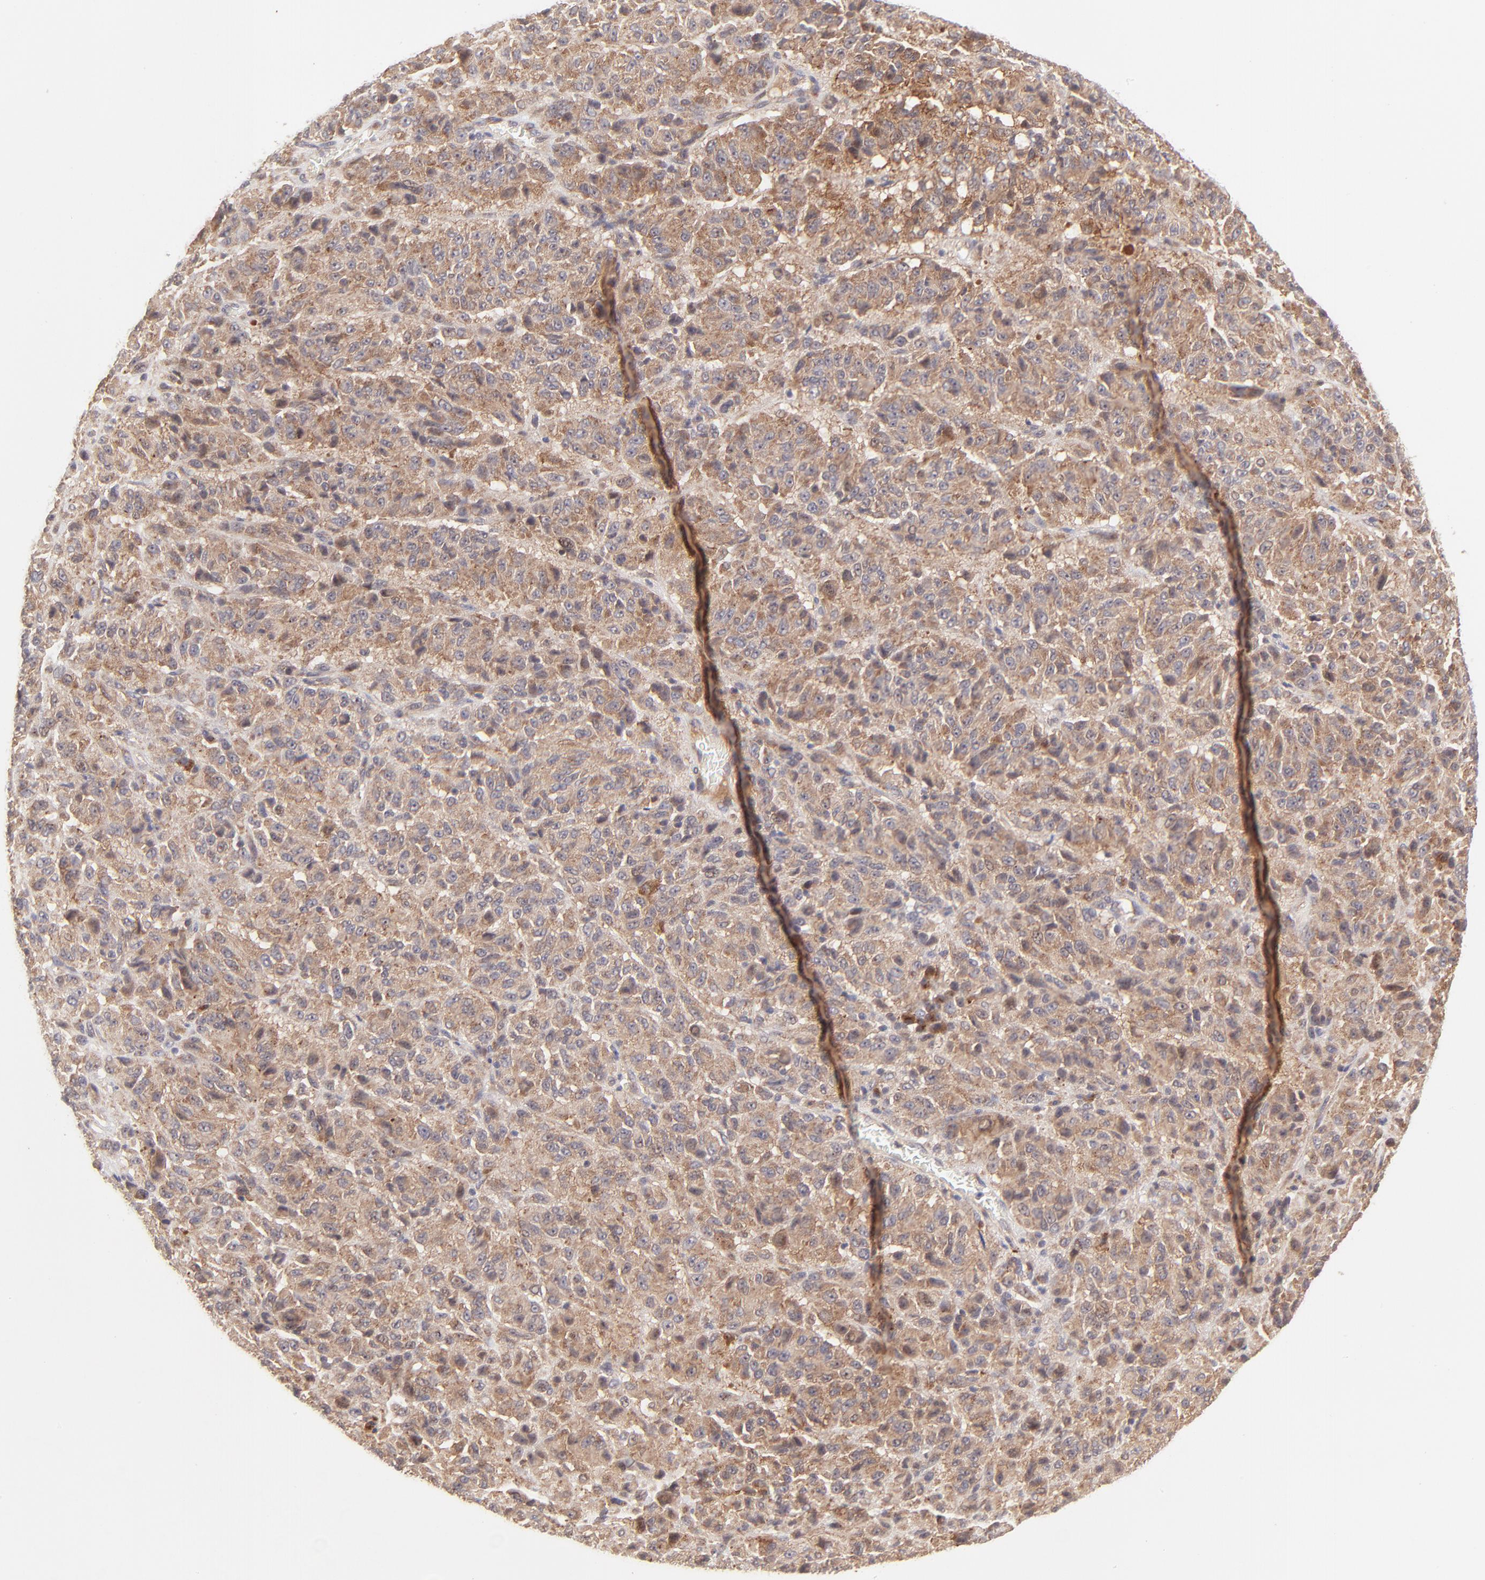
{"staining": {"intensity": "moderate", "quantity": ">75%", "location": "cytoplasmic/membranous"}, "tissue": "melanoma", "cell_type": "Tumor cells", "image_type": "cancer", "snomed": [{"axis": "morphology", "description": "Malignant melanoma, Metastatic site"}, {"axis": "topography", "description": "Lung"}], "caption": "The immunohistochemical stain labels moderate cytoplasmic/membranous expression in tumor cells of malignant melanoma (metastatic site) tissue.", "gene": "TNRC6B", "patient": {"sex": "male", "age": 64}}